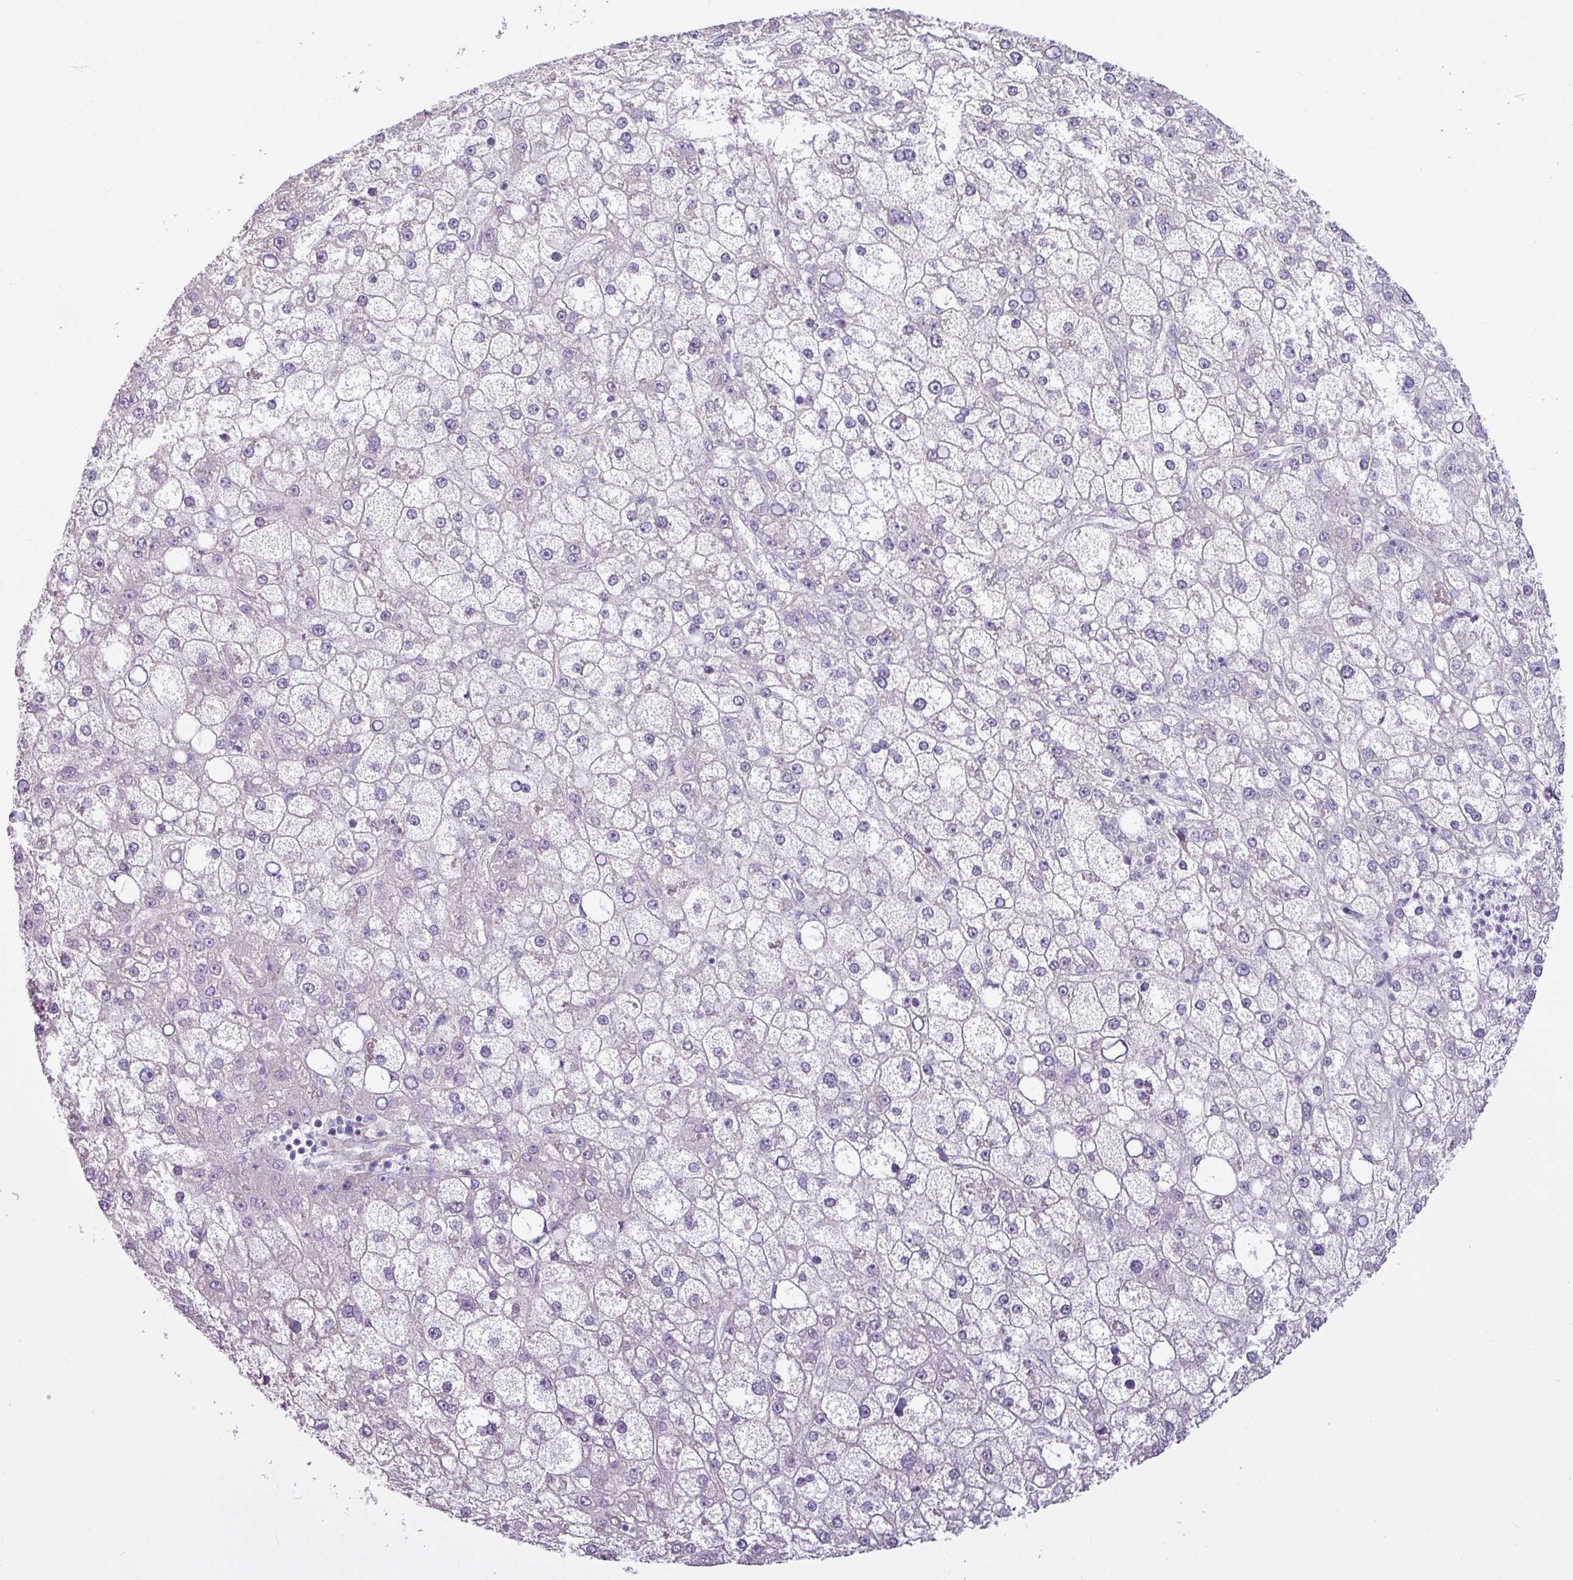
{"staining": {"intensity": "negative", "quantity": "none", "location": "none"}, "tissue": "liver cancer", "cell_type": "Tumor cells", "image_type": "cancer", "snomed": [{"axis": "morphology", "description": "Carcinoma, Hepatocellular, NOS"}, {"axis": "topography", "description": "Liver"}], "caption": "This is a image of IHC staining of liver cancer, which shows no positivity in tumor cells.", "gene": "CAMK2B", "patient": {"sex": "male", "age": 67}}